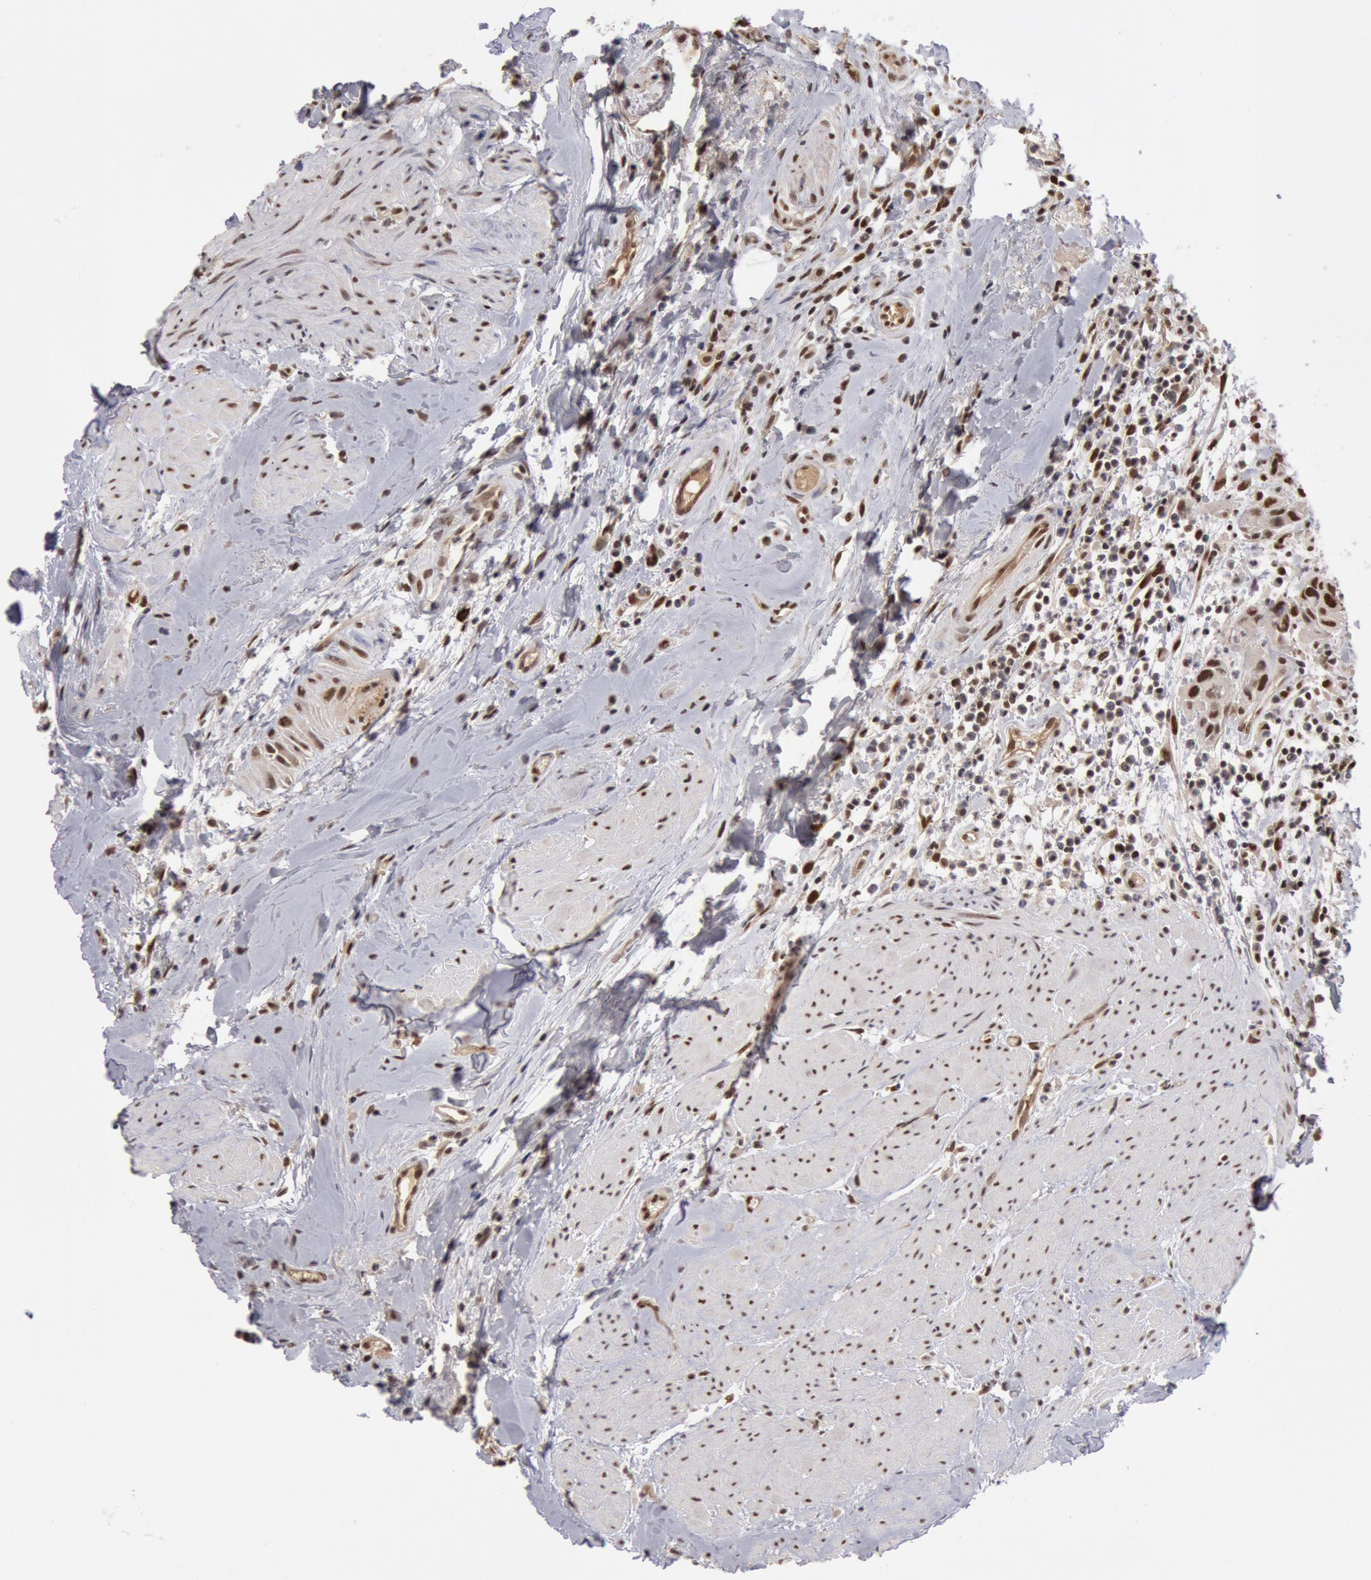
{"staining": {"intensity": "moderate", "quantity": ">75%", "location": "nuclear"}, "tissue": "urothelial cancer", "cell_type": "Tumor cells", "image_type": "cancer", "snomed": [{"axis": "morphology", "description": "Urothelial carcinoma, High grade"}, {"axis": "topography", "description": "Urinary bladder"}], "caption": "Protein staining of high-grade urothelial carcinoma tissue shows moderate nuclear positivity in approximately >75% of tumor cells.", "gene": "PPP4R3B", "patient": {"sex": "male", "age": 66}}